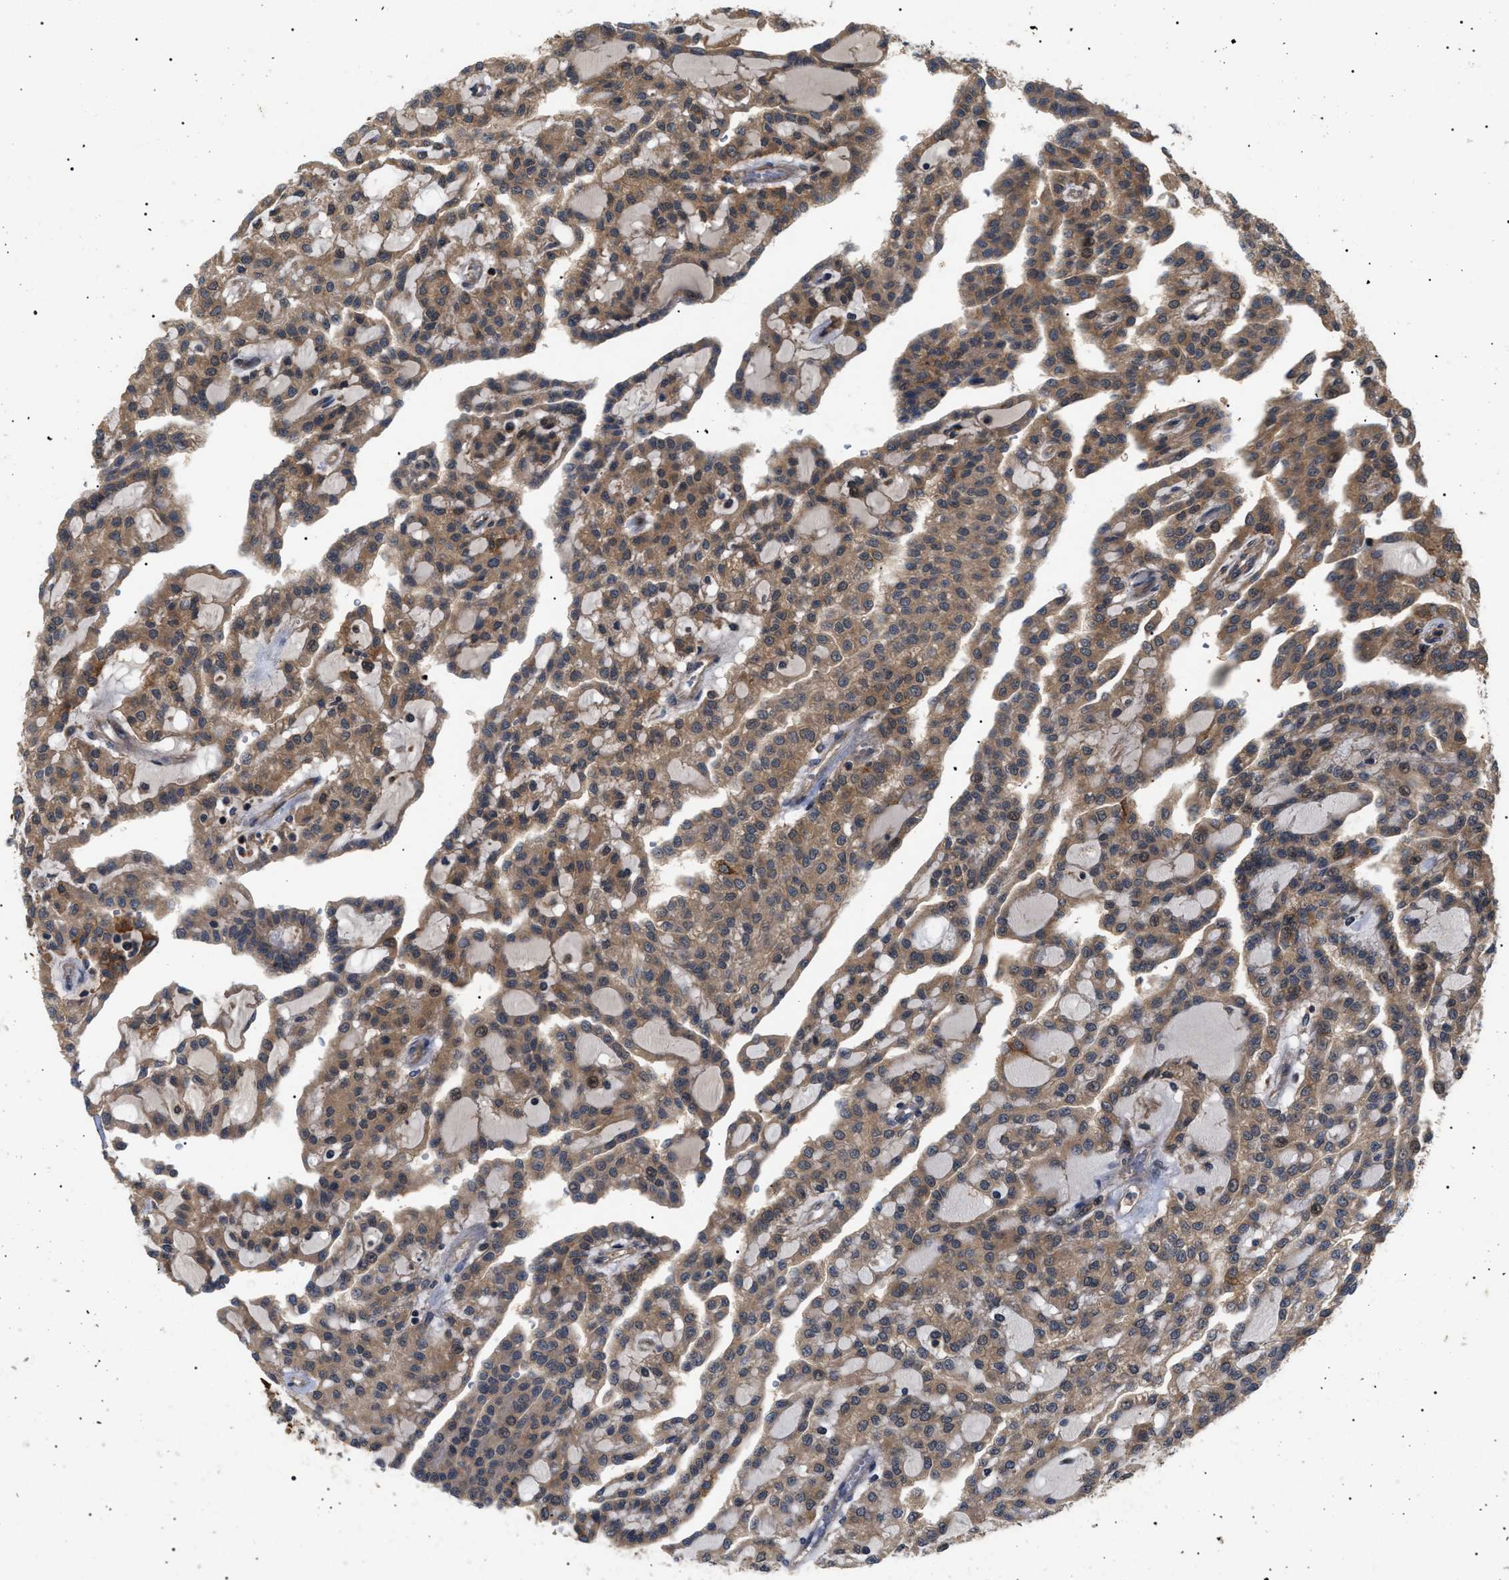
{"staining": {"intensity": "moderate", "quantity": ">75%", "location": "cytoplasmic/membranous"}, "tissue": "renal cancer", "cell_type": "Tumor cells", "image_type": "cancer", "snomed": [{"axis": "morphology", "description": "Adenocarcinoma, NOS"}, {"axis": "topography", "description": "Kidney"}], "caption": "Renal cancer stained for a protein reveals moderate cytoplasmic/membranous positivity in tumor cells.", "gene": "ASTL", "patient": {"sex": "male", "age": 63}}